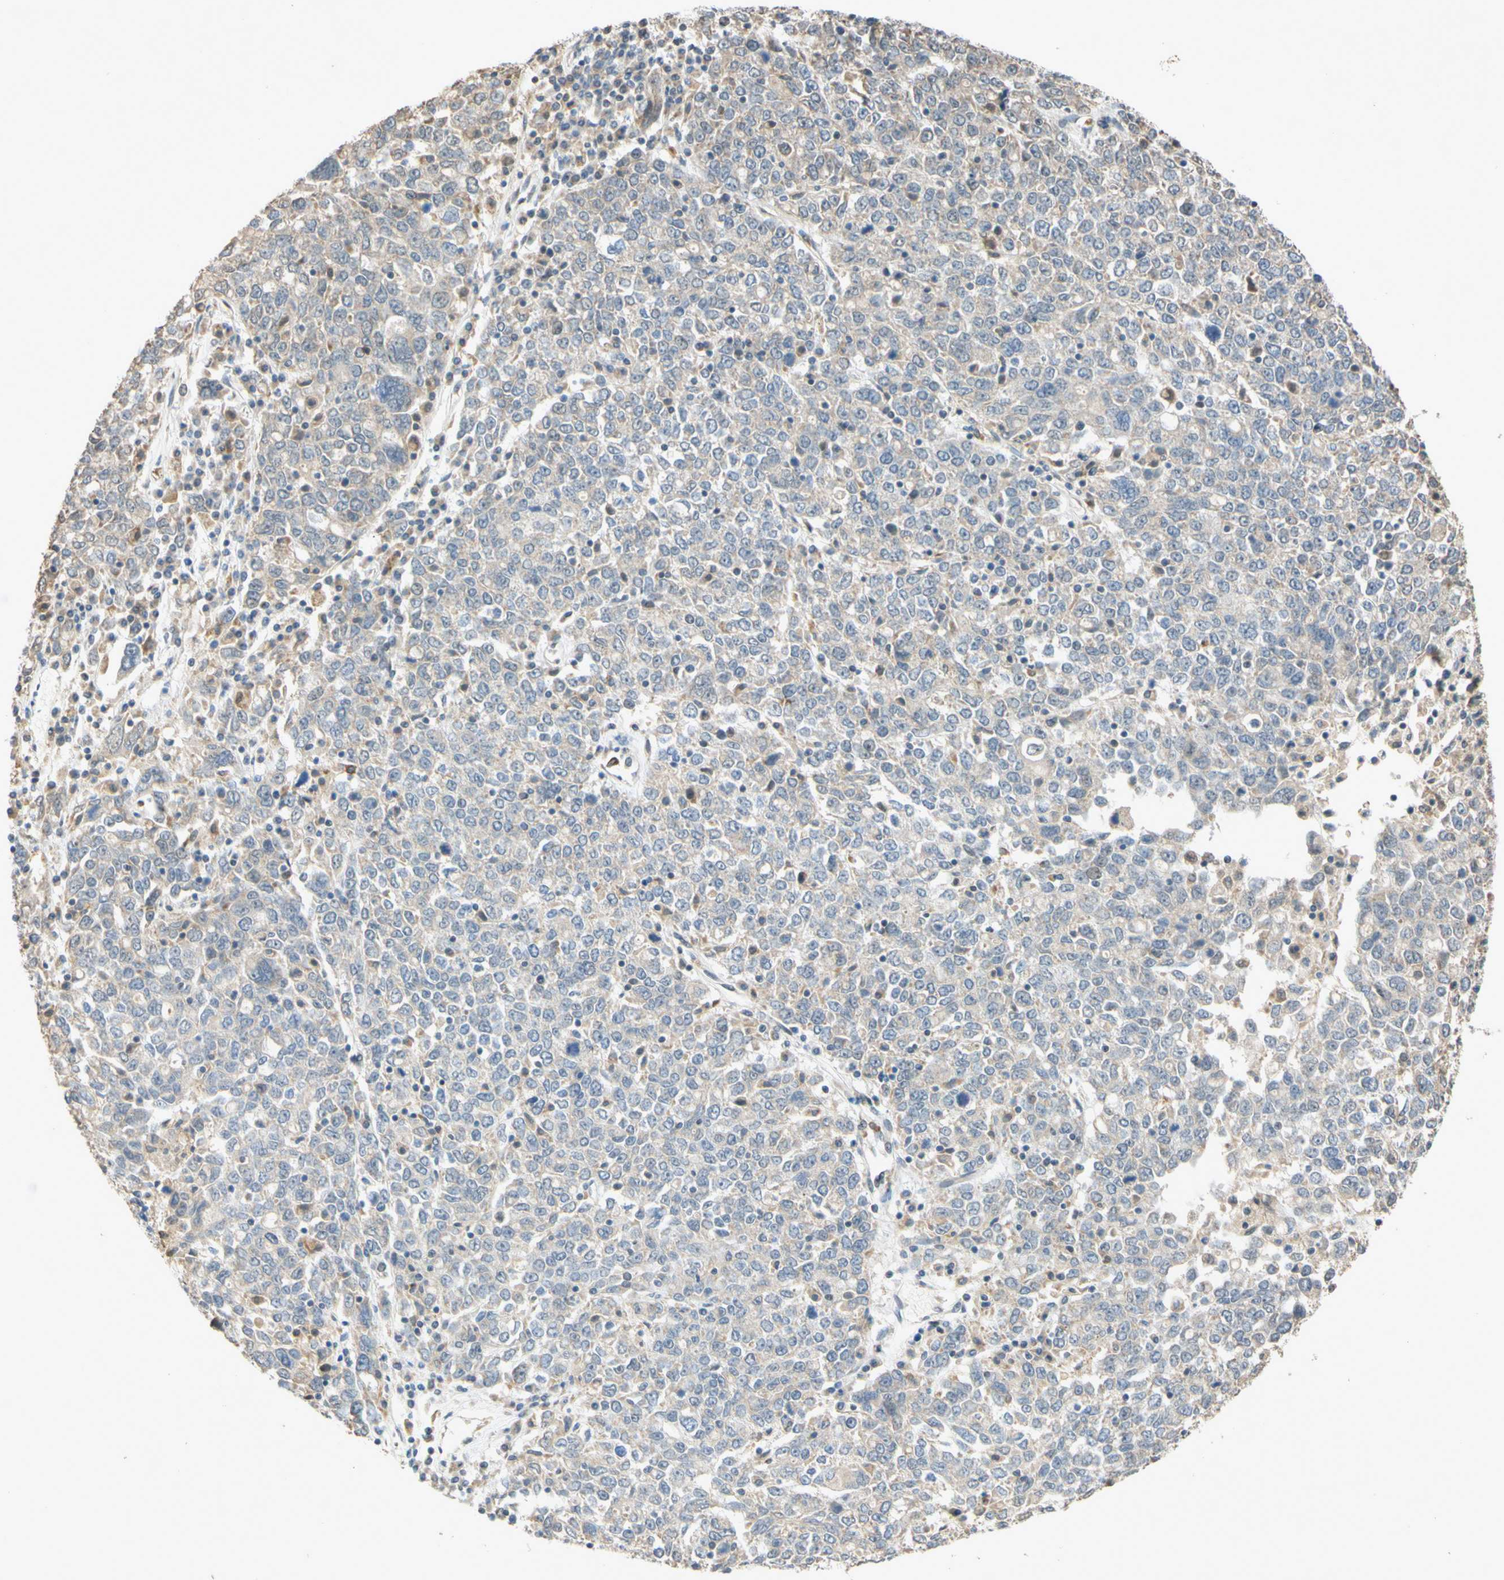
{"staining": {"intensity": "weak", "quantity": ">75%", "location": "cytoplasmic/membranous"}, "tissue": "ovarian cancer", "cell_type": "Tumor cells", "image_type": "cancer", "snomed": [{"axis": "morphology", "description": "Carcinoma, endometroid"}, {"axis": "topography", "description": "Ovary"}], "caption": "A high-resolution micrograph shows immunohistochemistry (IHC) staining of ovarian cancer, which shows weak cytoplasmic/membranous expression in about >75% of tumor cells.", "gene": "GATA1", "patient": {"sex": "female", "age": 62}}